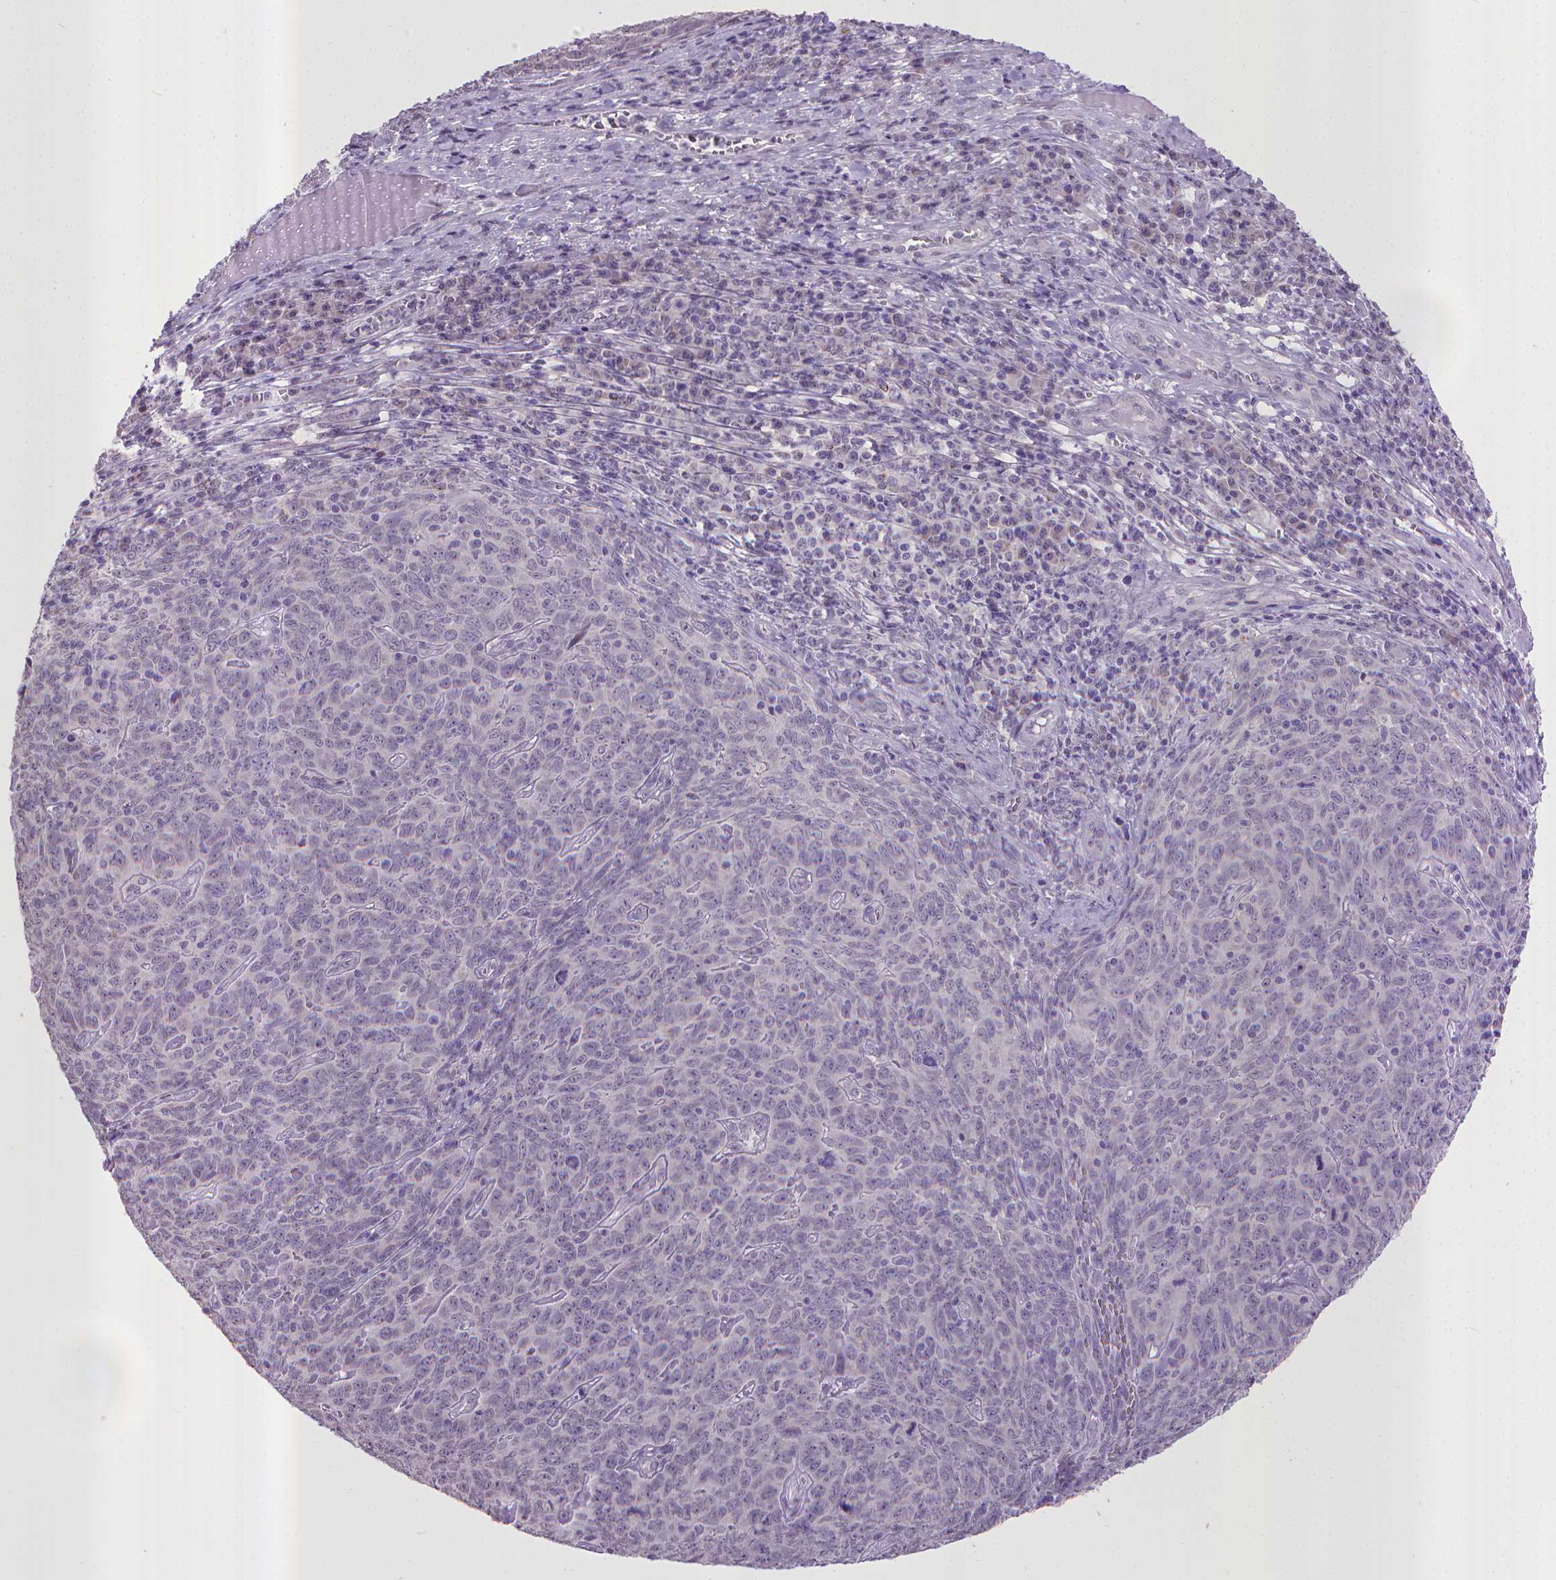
{"staining": {"intensity": "negative", "quantity": "none", "location": "none"}, "tissue": "skin cancer", "cell_type": "Tumor cells", "image_type": "cancer", "snomed": [{"axis": "morphology", "description": "Squamous cell carcinoma, NOS"}, {"axis": "topography", "description": "Skin"}, {"axis": "topography", "description": "Anal"}], "caption": "A micrograph of skin cancer (squamous cell carcinoma) stained for a protein exhibits no brown staining in tumor cells. (Immunohistochemistry, brightfield microscopy, high magnification).", "gene": "KMO", "patient": {"sex": "female", "age": 51}}